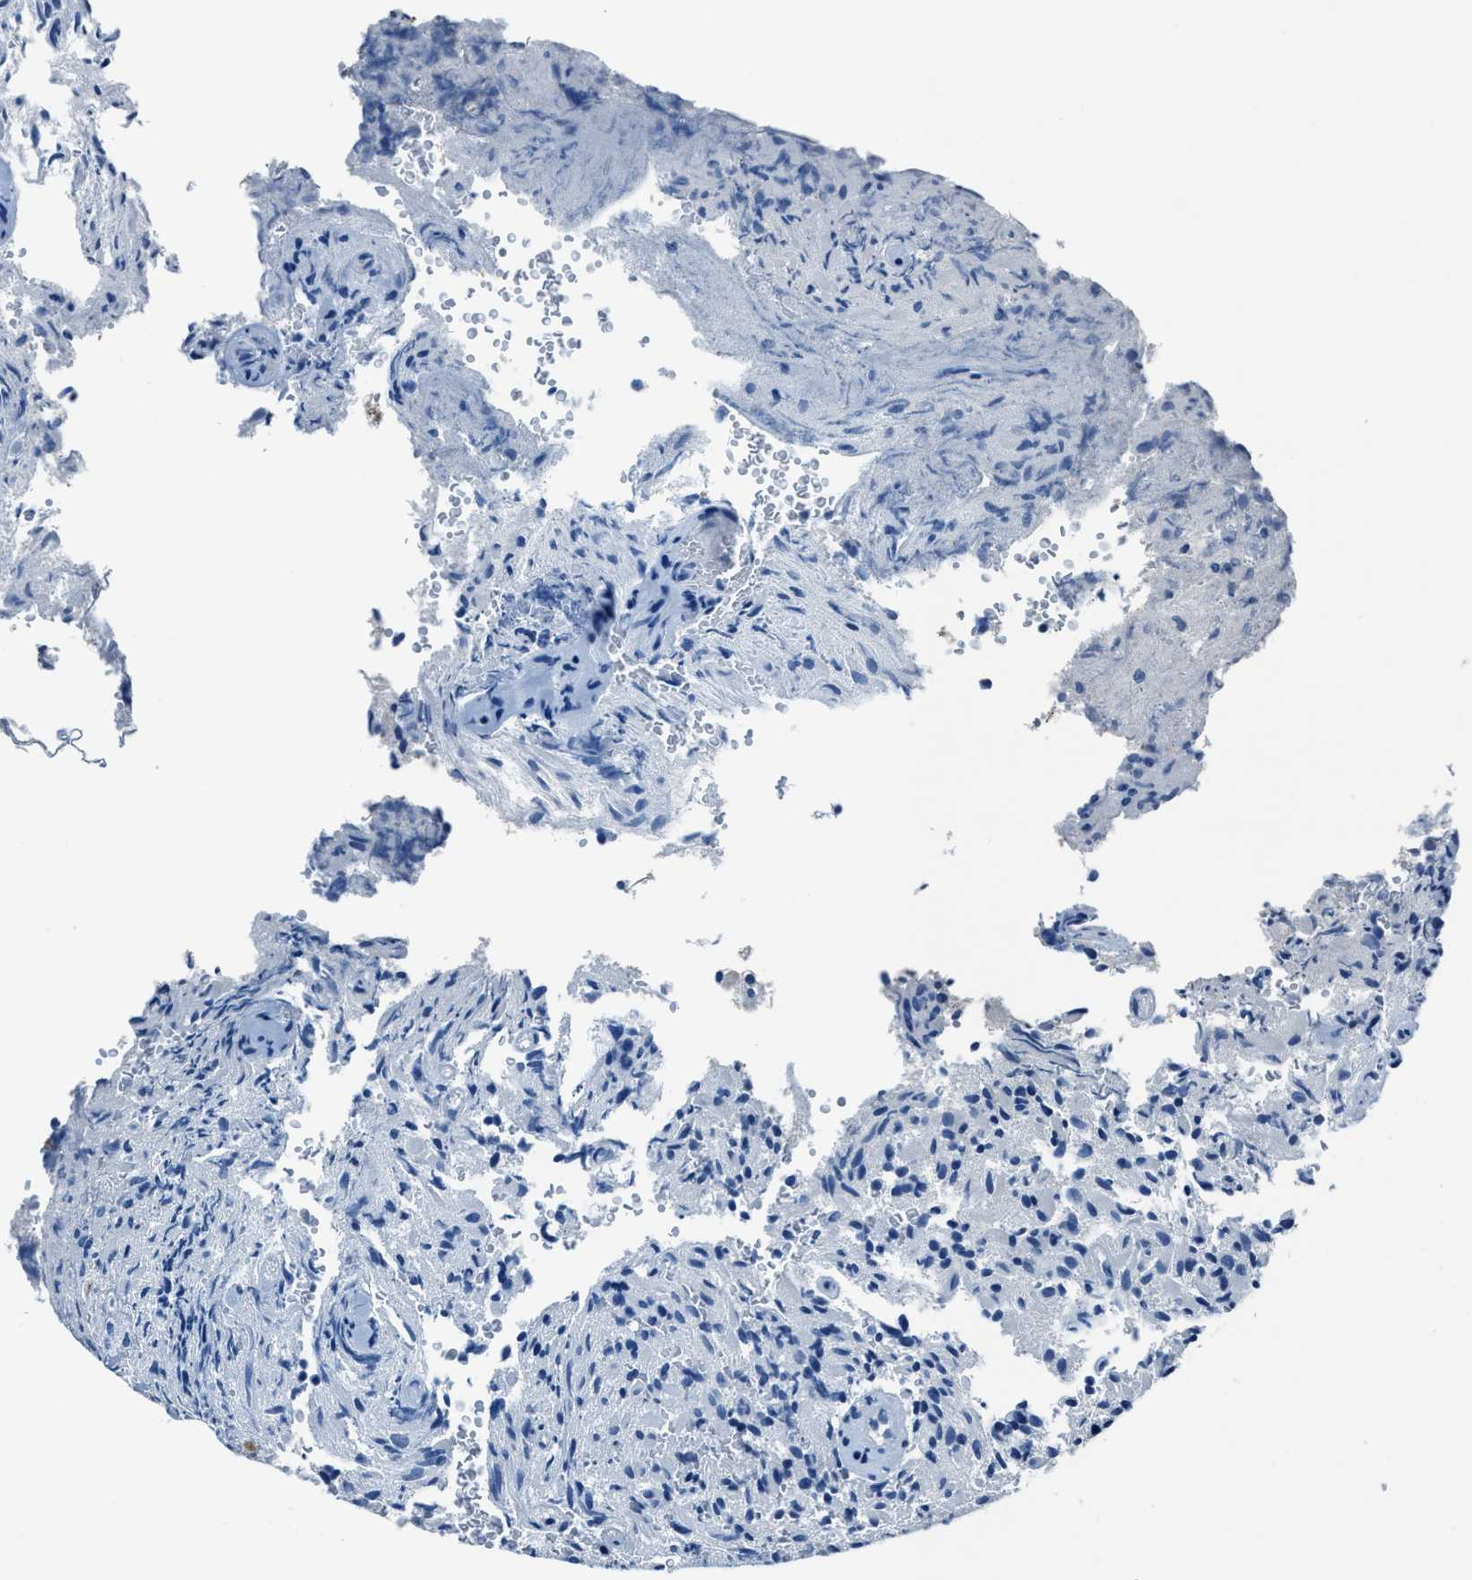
{"staining": {"intensity": "negative", "quantity": "none", "location": "none"}, "tissue": "glioma", "cell_type": "Tumor cells", "image_type": "cancer", "snomed": [{"axis": "morphology", "description": "Glioma, malignant, High grade"}, {"axis": "topography", "description": "Brain"}], "caption": "Human glioma stained for a protein using IHC shows no staining in tumor cells.", "gene": "ADAM2", "patient": {"sex": "male", "age": 71}}